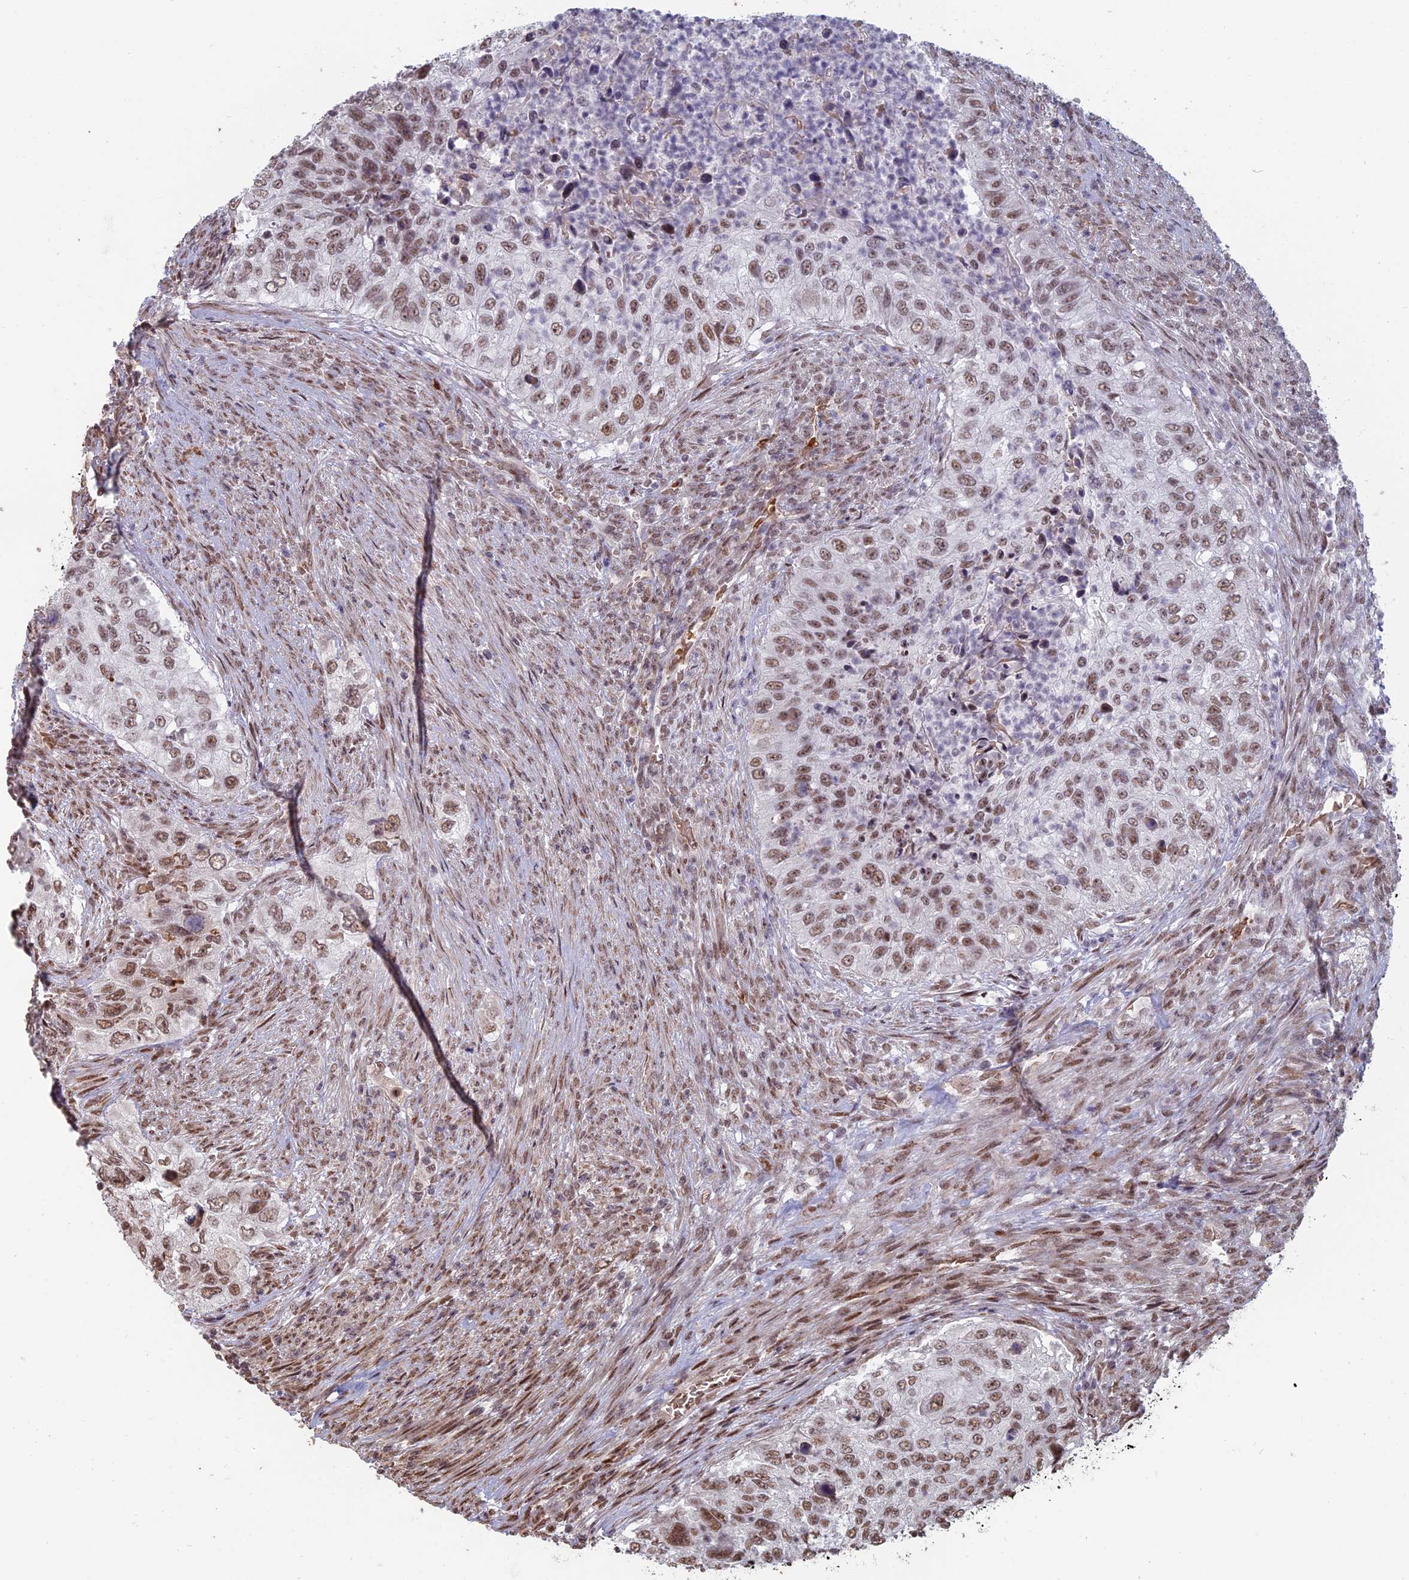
{"staining": {"intensity": "moderate", "quantity": ">75%", "location": "nuclear"}, "tissue": "urothelial cancer", "cell_type": "Tumor cells", "image_type": "cancer", "snomed": [{"axis": "morphology", "description": "Urothelial carcinoma, High grade"}, {"axis": "topography", "description": "Urinary bladder"}], "caption": "This is a photomicrograph of immunohistochemistry (IHC) staining of urothelial cancer, which shows moderate expression in the nuclear of tumor cells.", "gene": "MFAP1", "patient": {"sex": "female", "age": 60}}